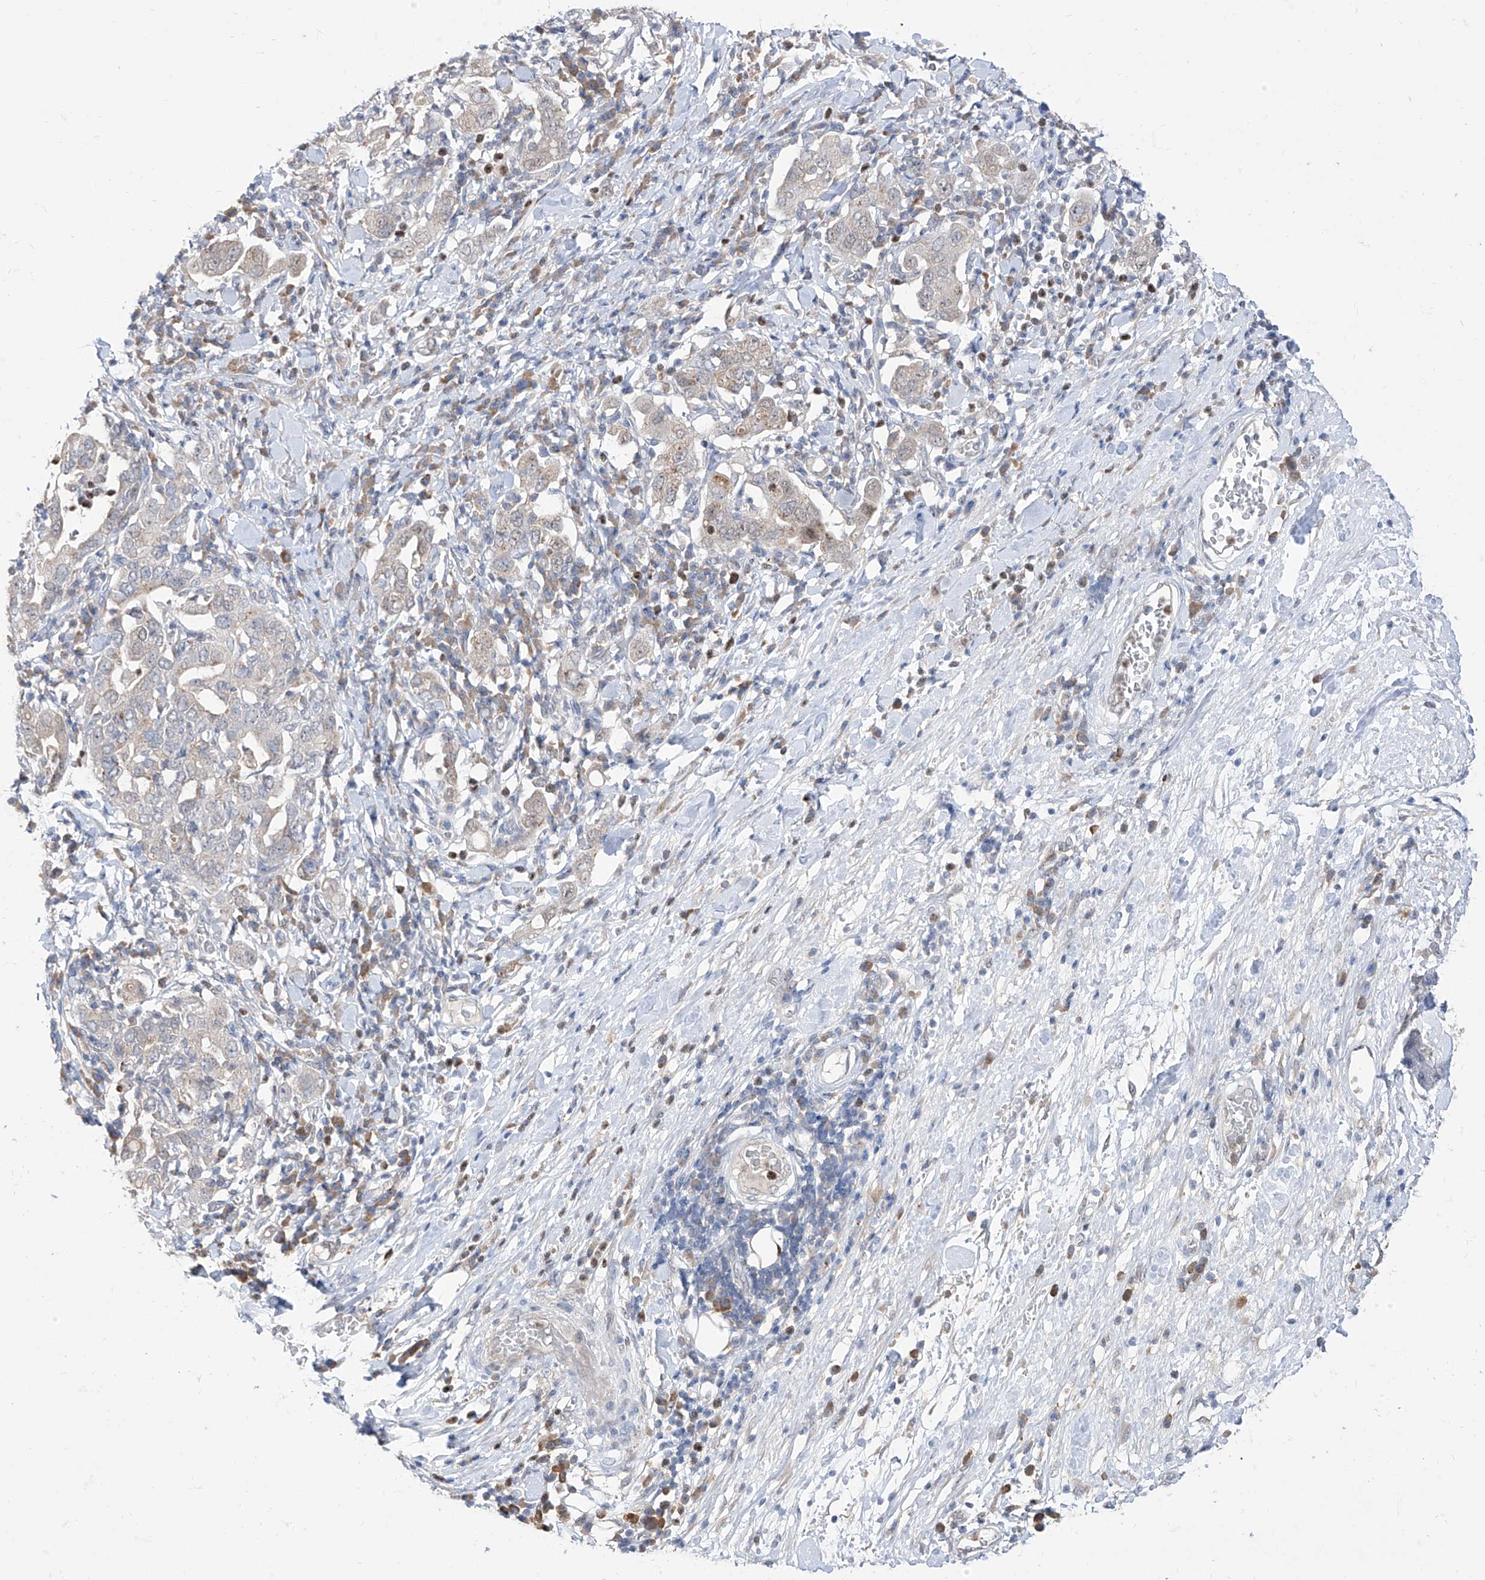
{"staining": {"intensity": "weak", "quantity": "25%-75%", "location": "cytoplasmic/membranous"}, "tissue": "stomach cancer", "cell_type": "Tumor cells", "image_type": "cancer", "snomed": [{"axis": "morphology", "description": "Adenocarcinoma, NOS"}, {"axis": "topography", "description": "Stomach, upper"}], "caption": "An image of human stomach adenocarcinoma stained for a protein displays weak cytoplasmic/membranous brown staining in tumor cells. (DAB (3,3'-diaminobenzidine) IHC with brightfield microscopy, high magnification).", "gene": "BROX", "patient": {"sex": "male", "age": 62}}